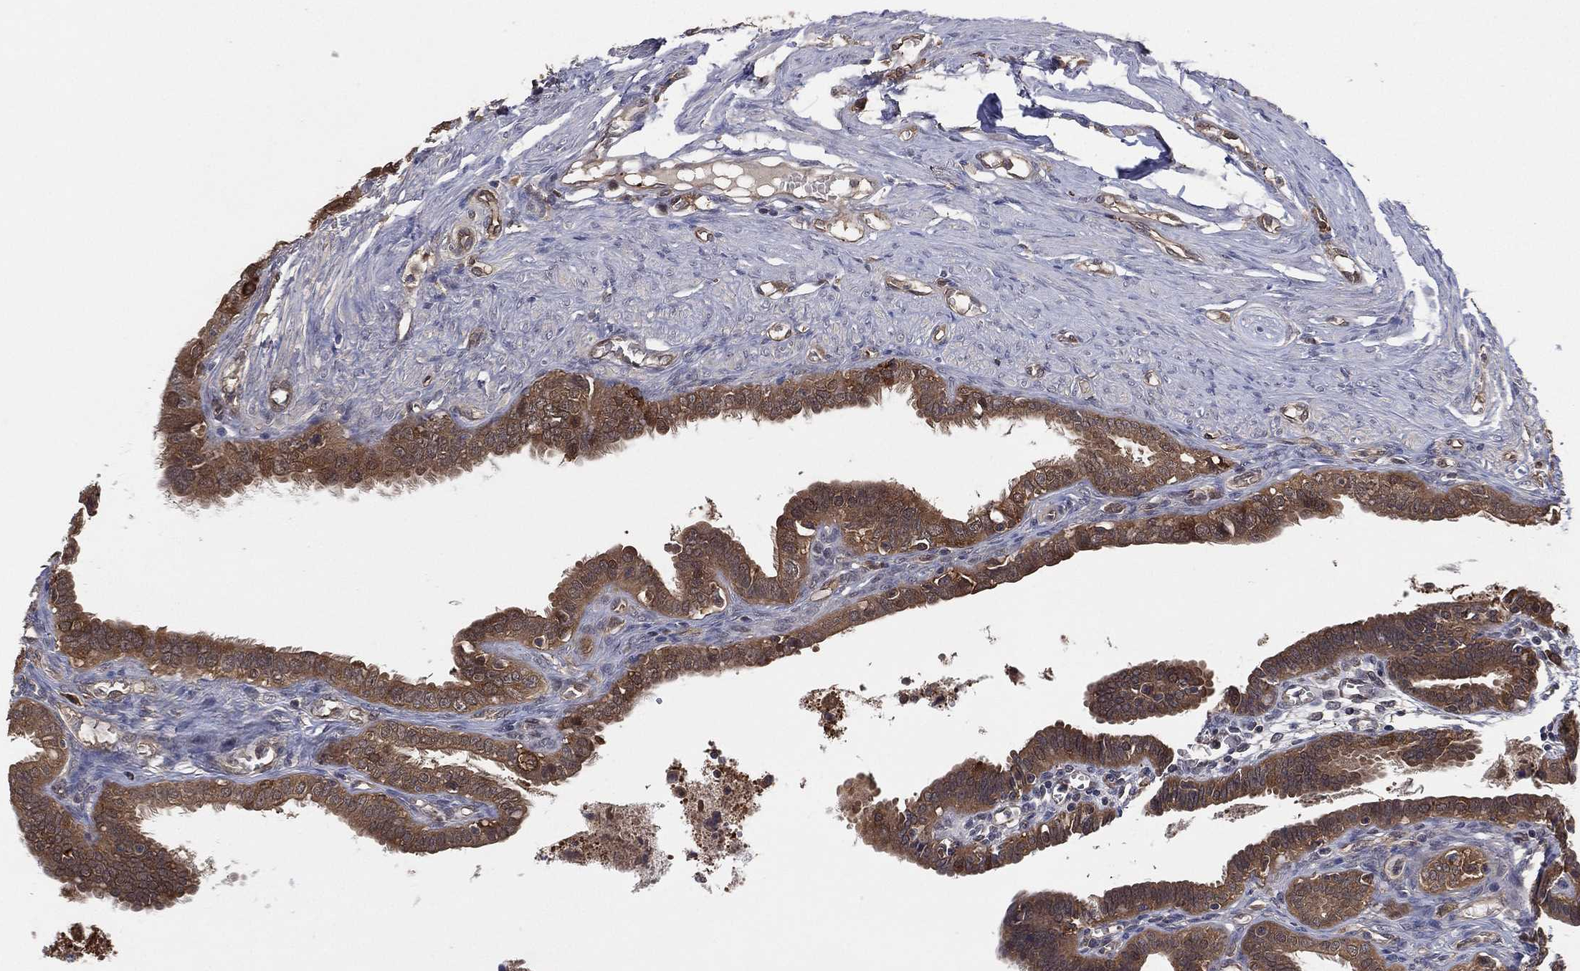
{"staining": {"intensity": "strong", "quantity": "25%-75%", "location": "cytoplasmic/membranous"}, "tissue": "fallopian tube", "cell_type": "Glandular cells", "image_type": "normal", "snomed": [{"axis": "morphology", "description": "Normal tissue, NOS"}, {"axis": "morphology", "description": "Carcinoma, endometroid"}, {"axis": "topography", "description": "Fallopian tube"}, {"axis": "topography", "description": "Ovary"}], "caption": "Protein staining of unremarkable fallopian tube displays strong cytoplasmic/membranous positivity in about 25%-75% of glandular cells.", "gene": "PSMG4", "patient": {"sex": "female", "age": 42}}